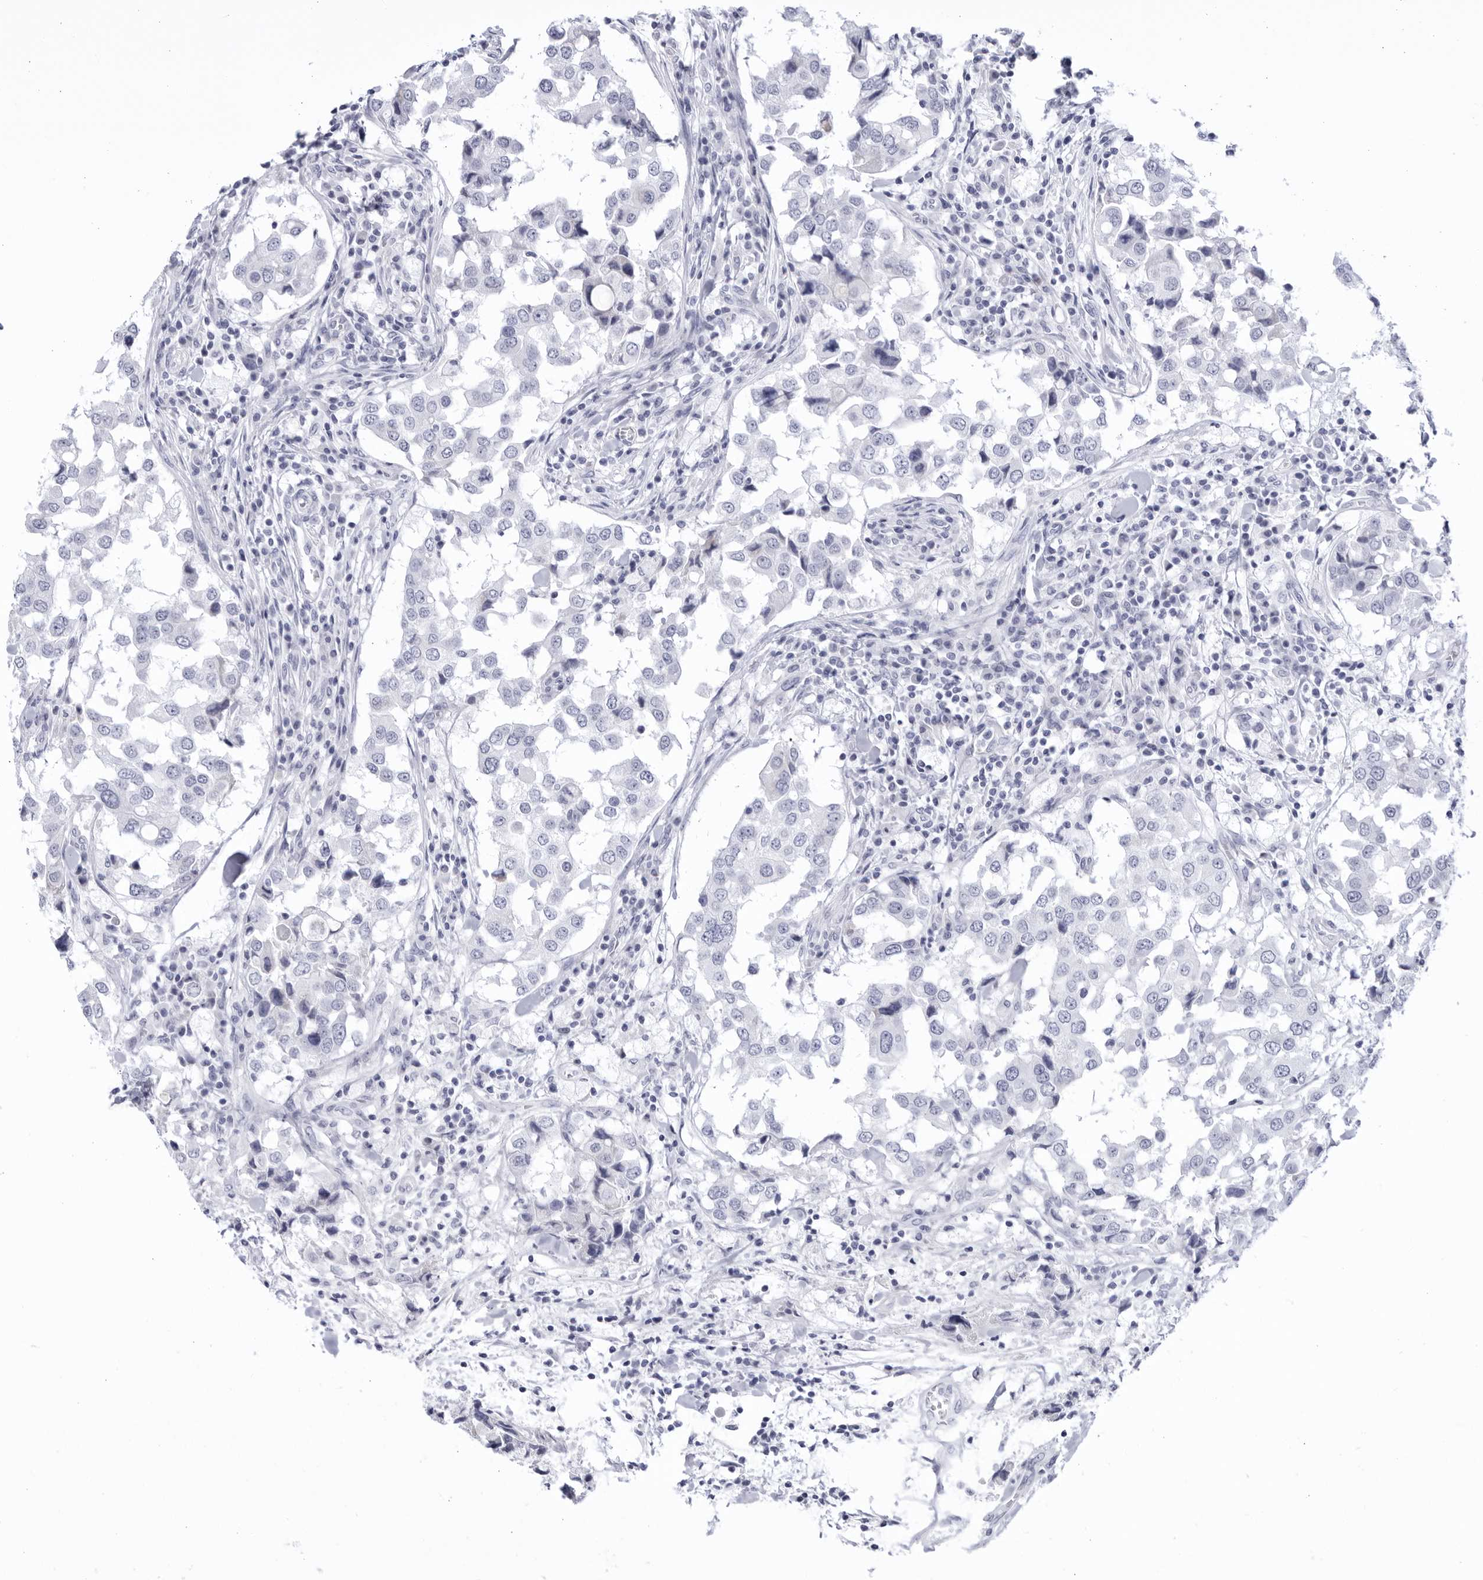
{"staining": {"intensity": "negative", "quantity": "none", "location": "none"}, "tissue": "breast cancer", "cell_type": "Tumor cells", "image_type": "cancer", "snomed": [{"axis": "morphology", "description": "Duct carcinoma"}, {"axis": "topography", "description": "Breast"}], "caption": "DAB (3,3'-diaminobenzidine) immunohistochemical staining of human breast invasive ductal carcinoma demonstrates no significant staining in tumor cells.", "gene": "CCDC181", "patient": {"sex": "female", "age": 27}}